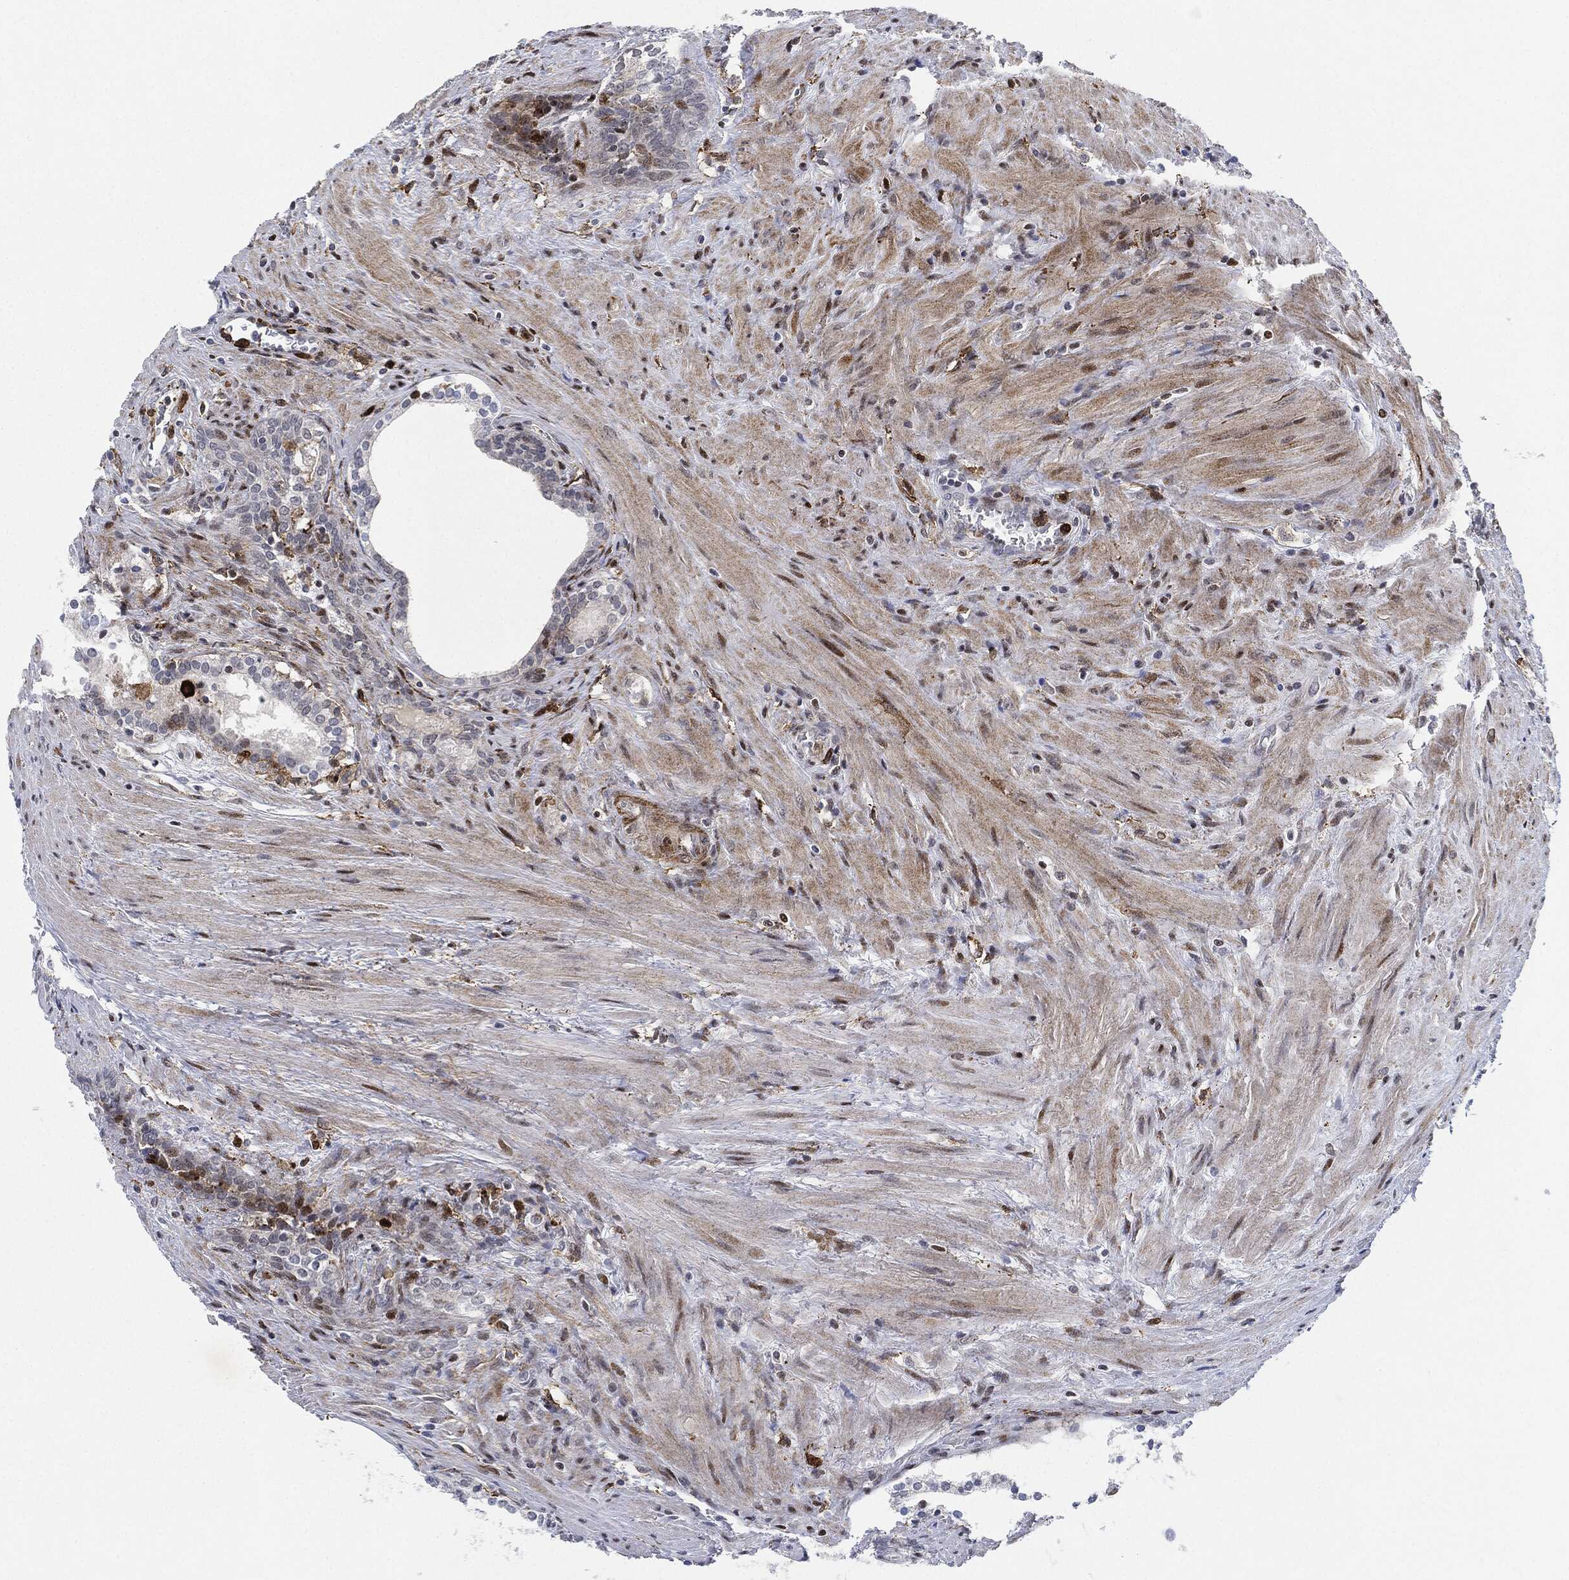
{"staining": {"intensity": "negative", "quantity": "none", "location": "none"}, "tissue": "prostate cancer", "cell_type": "Tumor cells", "image_type": "cancer", "snomed": [{"axis": "morphology", "description": "Adenocarcinoma, NOS"}, {"axis": "morphology", "description": "Adenocarcinoma, High grade"}, {"axis": "topography", "description": "Prostate"}], "caption": "Immunohistochemical staining of human prostate cancer displays no significant staining in tumor cells.", "gene": "NANOS3", "patient": {"sex": "male", "age": 61}}